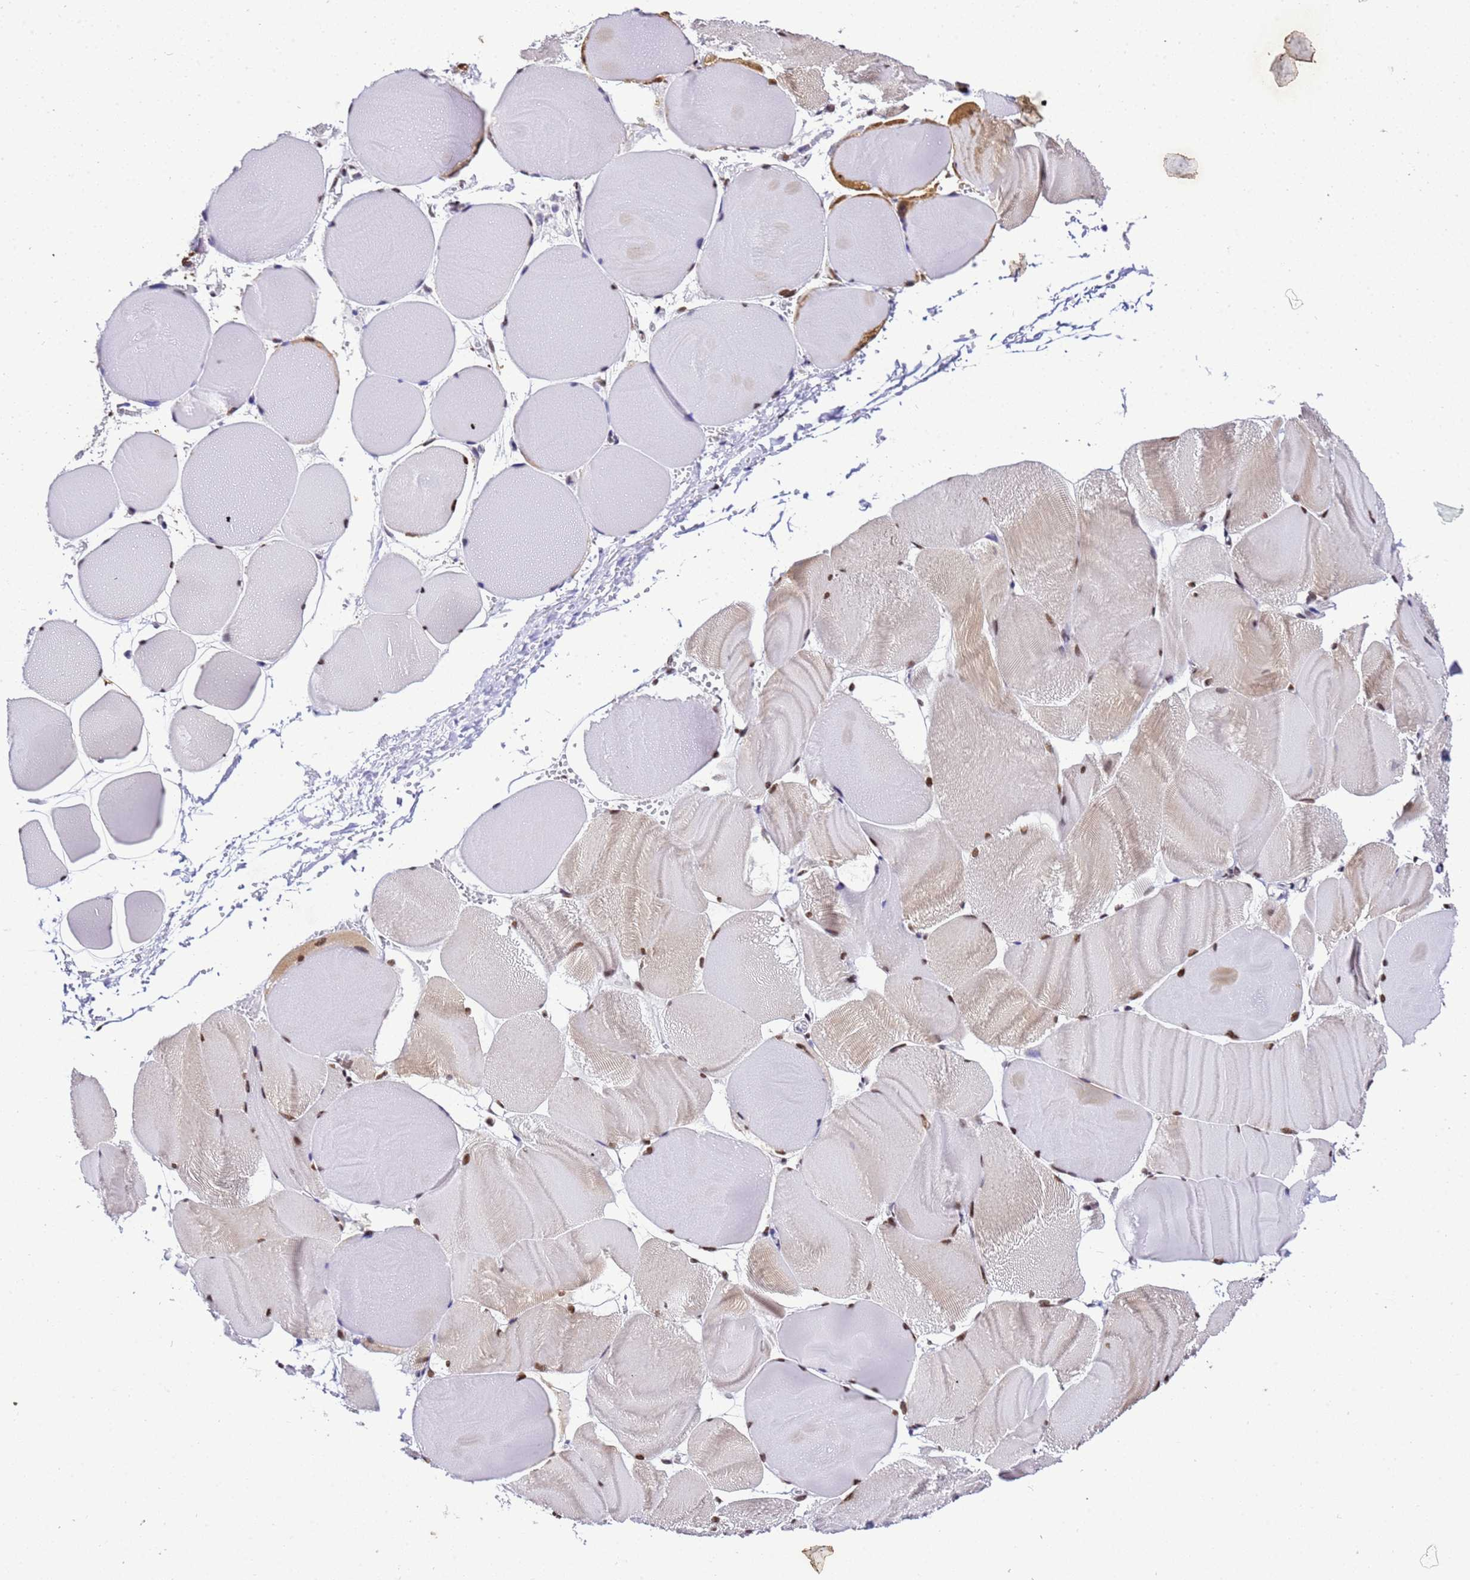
{"staining": {"intensity": "moderate", "quantity": "25%-75%", "location": "cytoplasmic/membranous,nuclear"}, "tissue": "skeletal muscle", "cell_type": "Myocytes", "image_type": "normal", "snomed": [{"axis": "morphology", "description": "Normal tissue, NOS"}, {"axis": "morphology", "description": "Basal cell carcinoma"}, {"axis": "topography", "description": "Skeletal muscle"}], "caption": "Brown immunohistochemical staining in normal human skeletal muscle reveals moderate cytoplasmic/membranous,nuclear positivity in approximately 25%-75% of myocytes. (DAB (3,3'-diaminobenzidine) IHC with brightfield microscopy, high magnification).", "gene": "SMN1", "patient": {"sex": "female", "age": 64}}